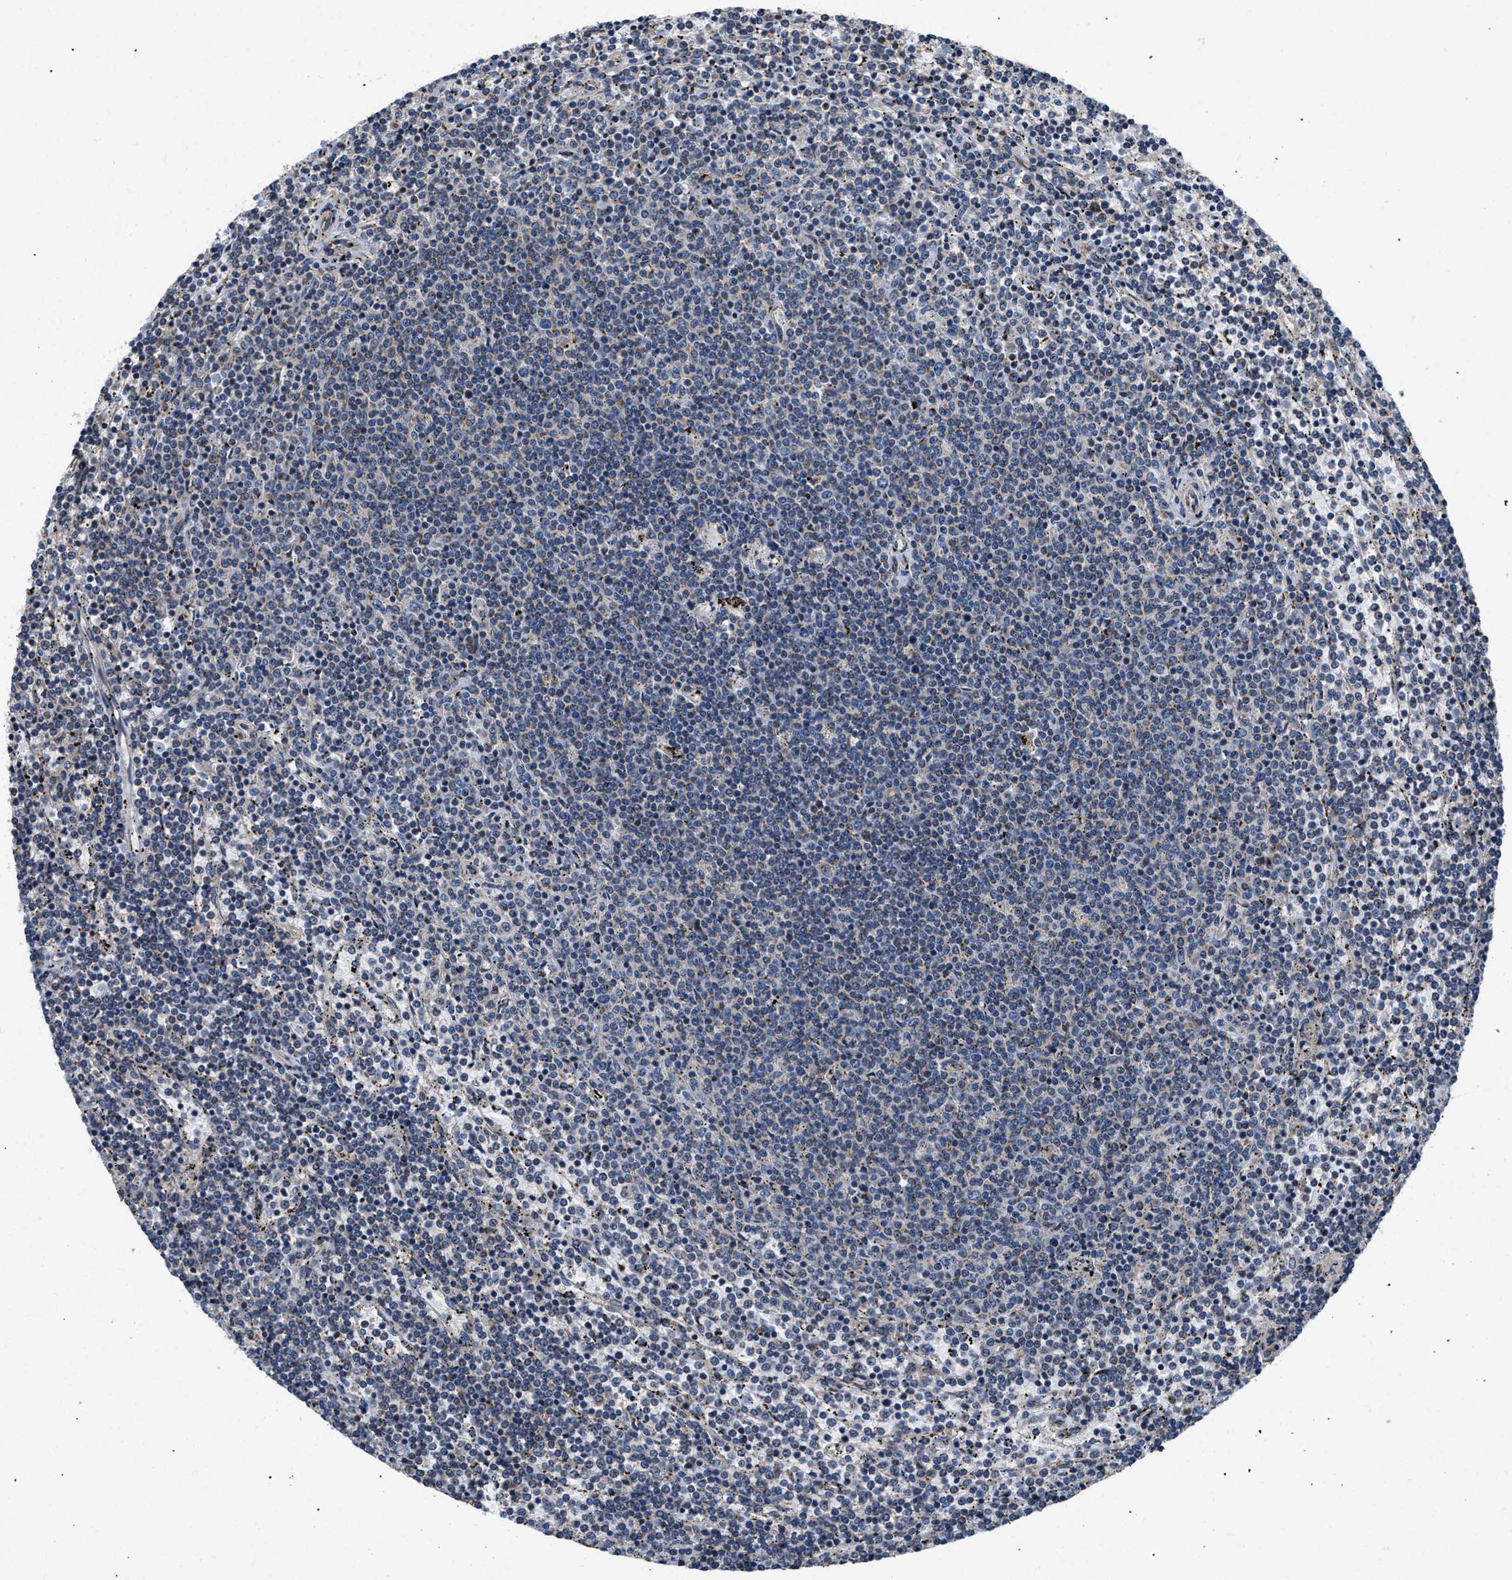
{"staining": {"intensity": "negative", "quantity": "none", "location": "none"}, "tissue": "lymphoma", "cell_type": "Tumor cells", "image_type": "cancer", "snomed": [{"axis": "morphology", "description": "Malignant lymphoma, non-Hodgkin's type, Low grade"}, {"axis": "topography", "description": "Spleen"}], "caption": "Image shows no protein expression in tumor cells of lymphoma tissue.", "gene": "CEP128", "patient": {"sex": "female", "age": 50}}